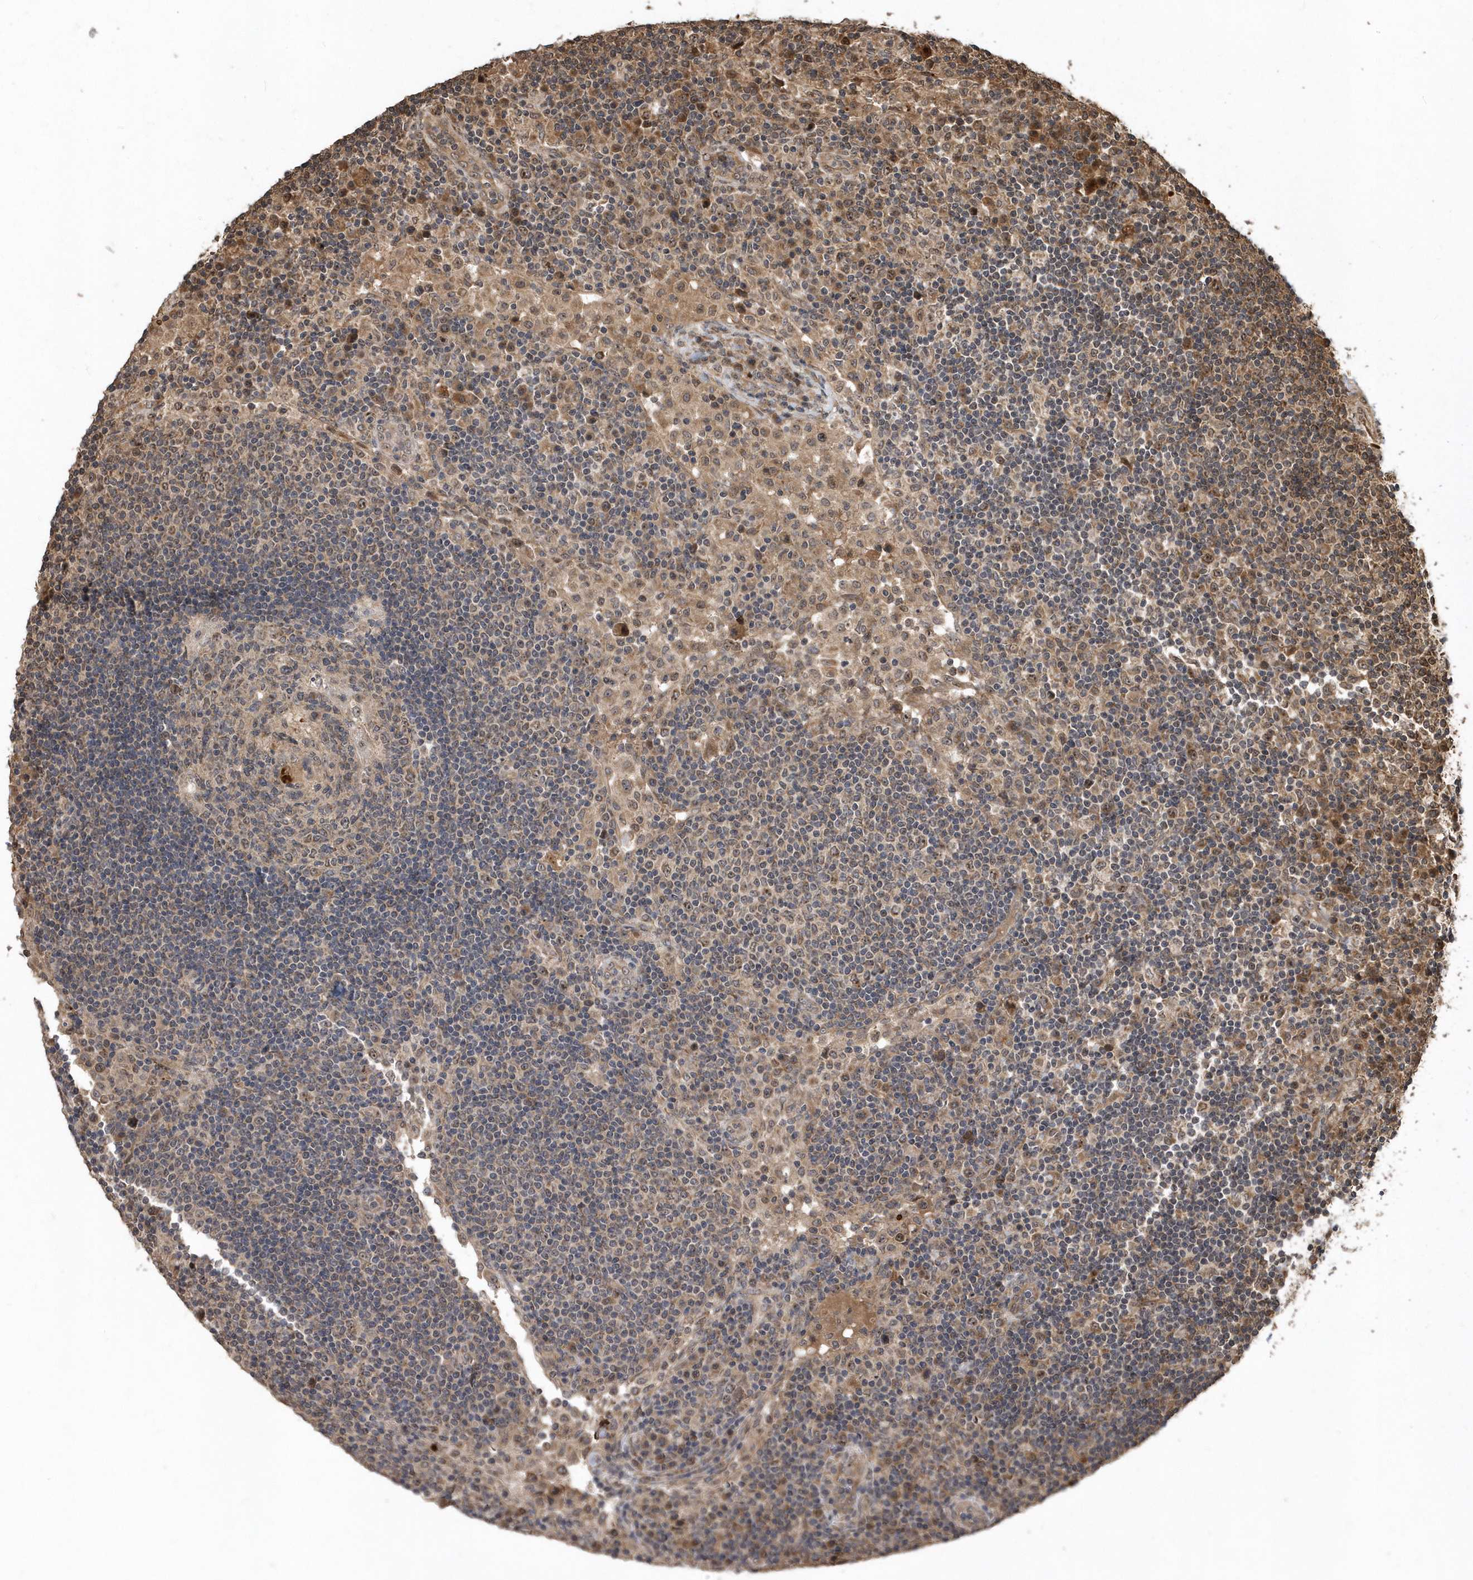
{"staining": {"intensity": "weak", "quantity": "25%-75%", "location": "cytoplasmic/membranous,nuclear"}, "tissue": "lymph node", "cell_type": "Germinal center cells", "image_type": "normal", "snomed": [{"axis": "morphology", "description": "Normal tissue, NOS"}, {"axis": "topography", "description": "Lymph node"}], "caption": "DAB immunohistochemical staining of normal lymph node exhibits weak cytoplasmic/membranous,nuclear protein expression in approximately 25%-75% of germinal center cells.", "gene": "WASHC5", "patient": {"sex": "female", "age": 53}}